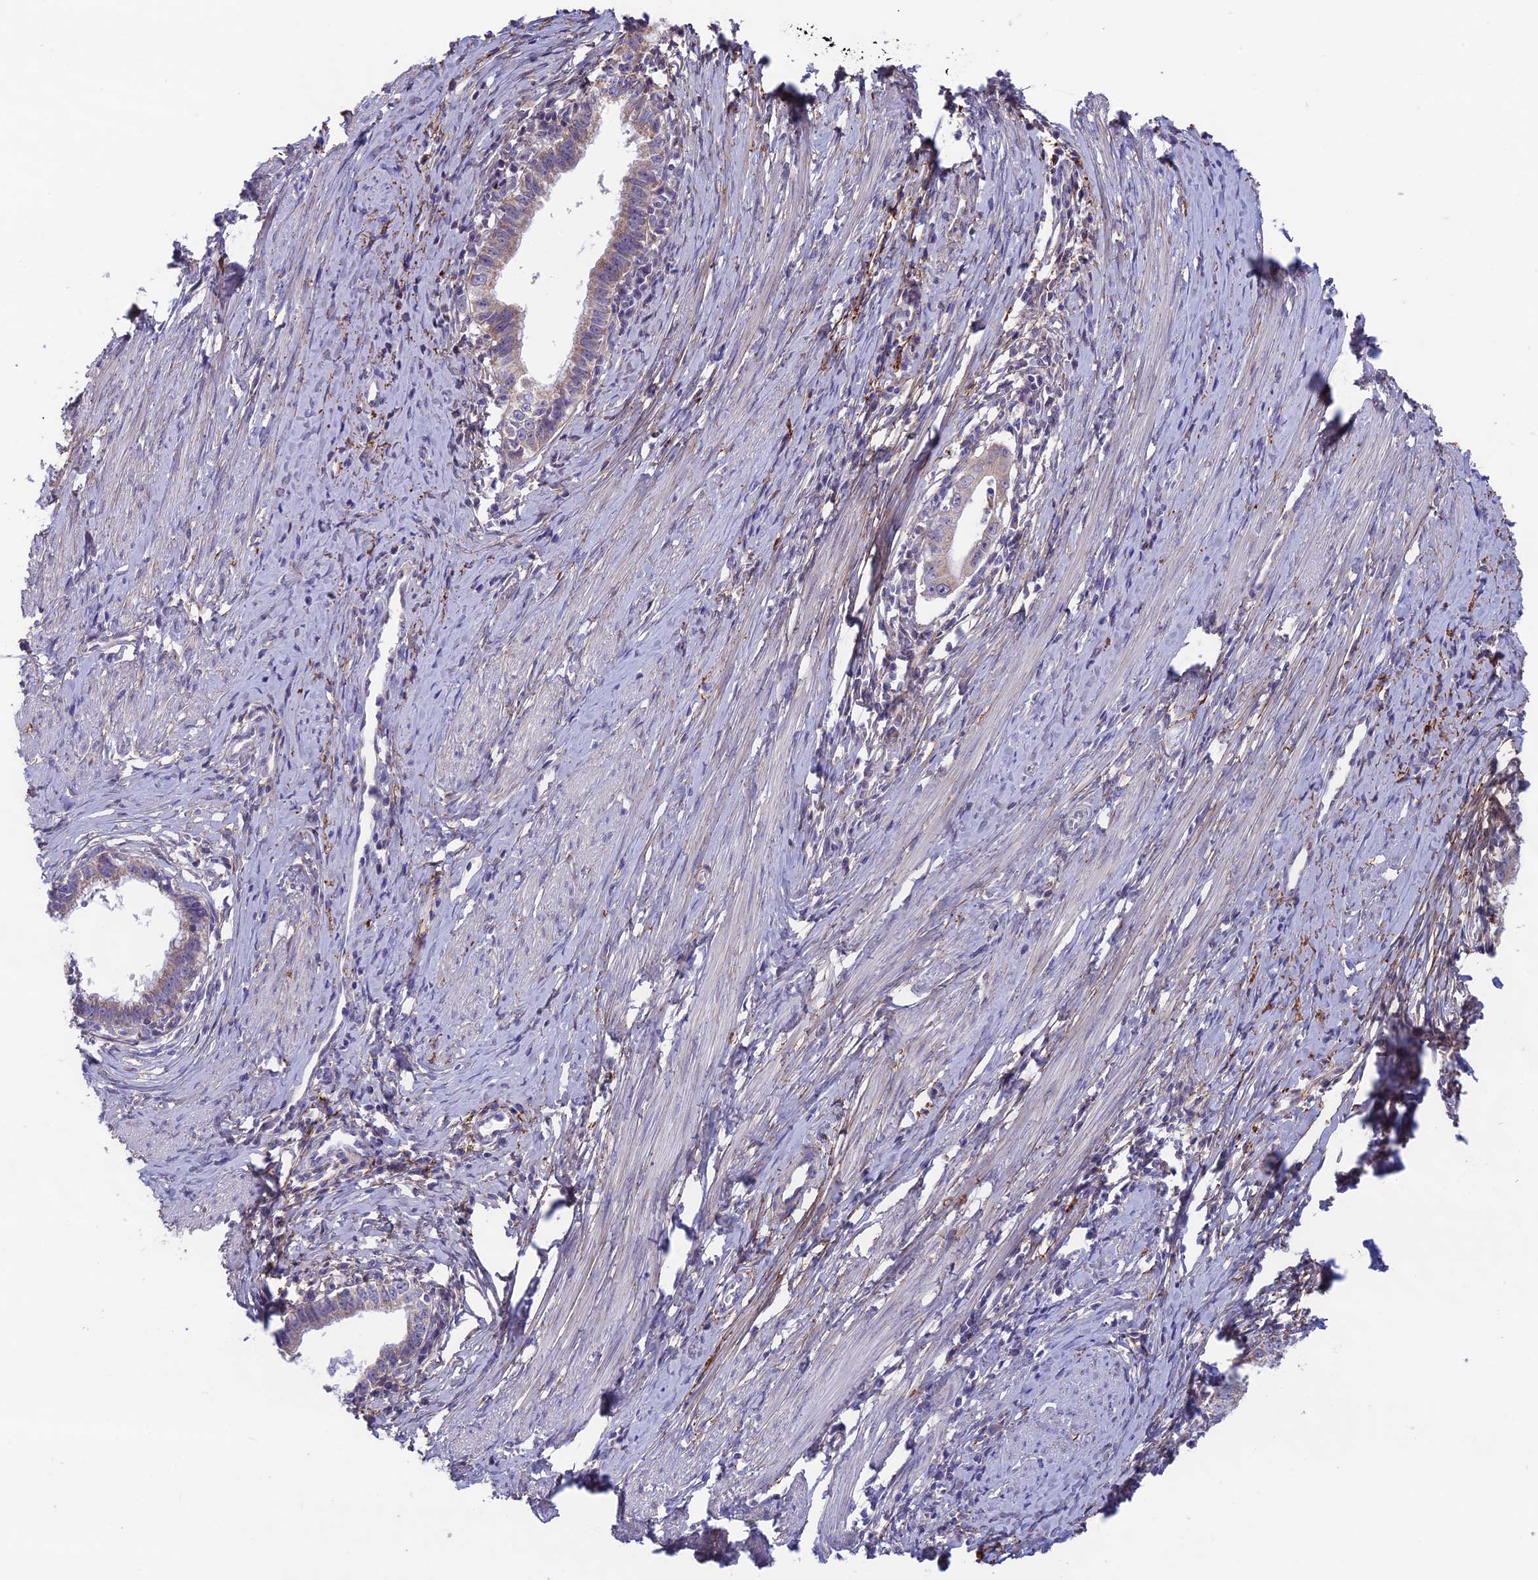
{"staining": {"intensity": "weak", "quantity": ">75%", "location": "cytoplasmic/membranous"}, "tissue": "cervical cancer", "cell_type": "Tumor cells", "image_type": "cancer", "snomed": [{"axis": "morphology", "description": "Adenocarcinoma, NOS"}, {"axis": "topography", "description": "Cervix"}], "caption": "Brown immunohistochemical staining in cervical cancer (adenocarcinoma) displays weak cytoplasmic/membranous positivity in about >75% of tumor cells.", "gene": "PLAC9", "patient": {"sex": "female", "age": 36}}